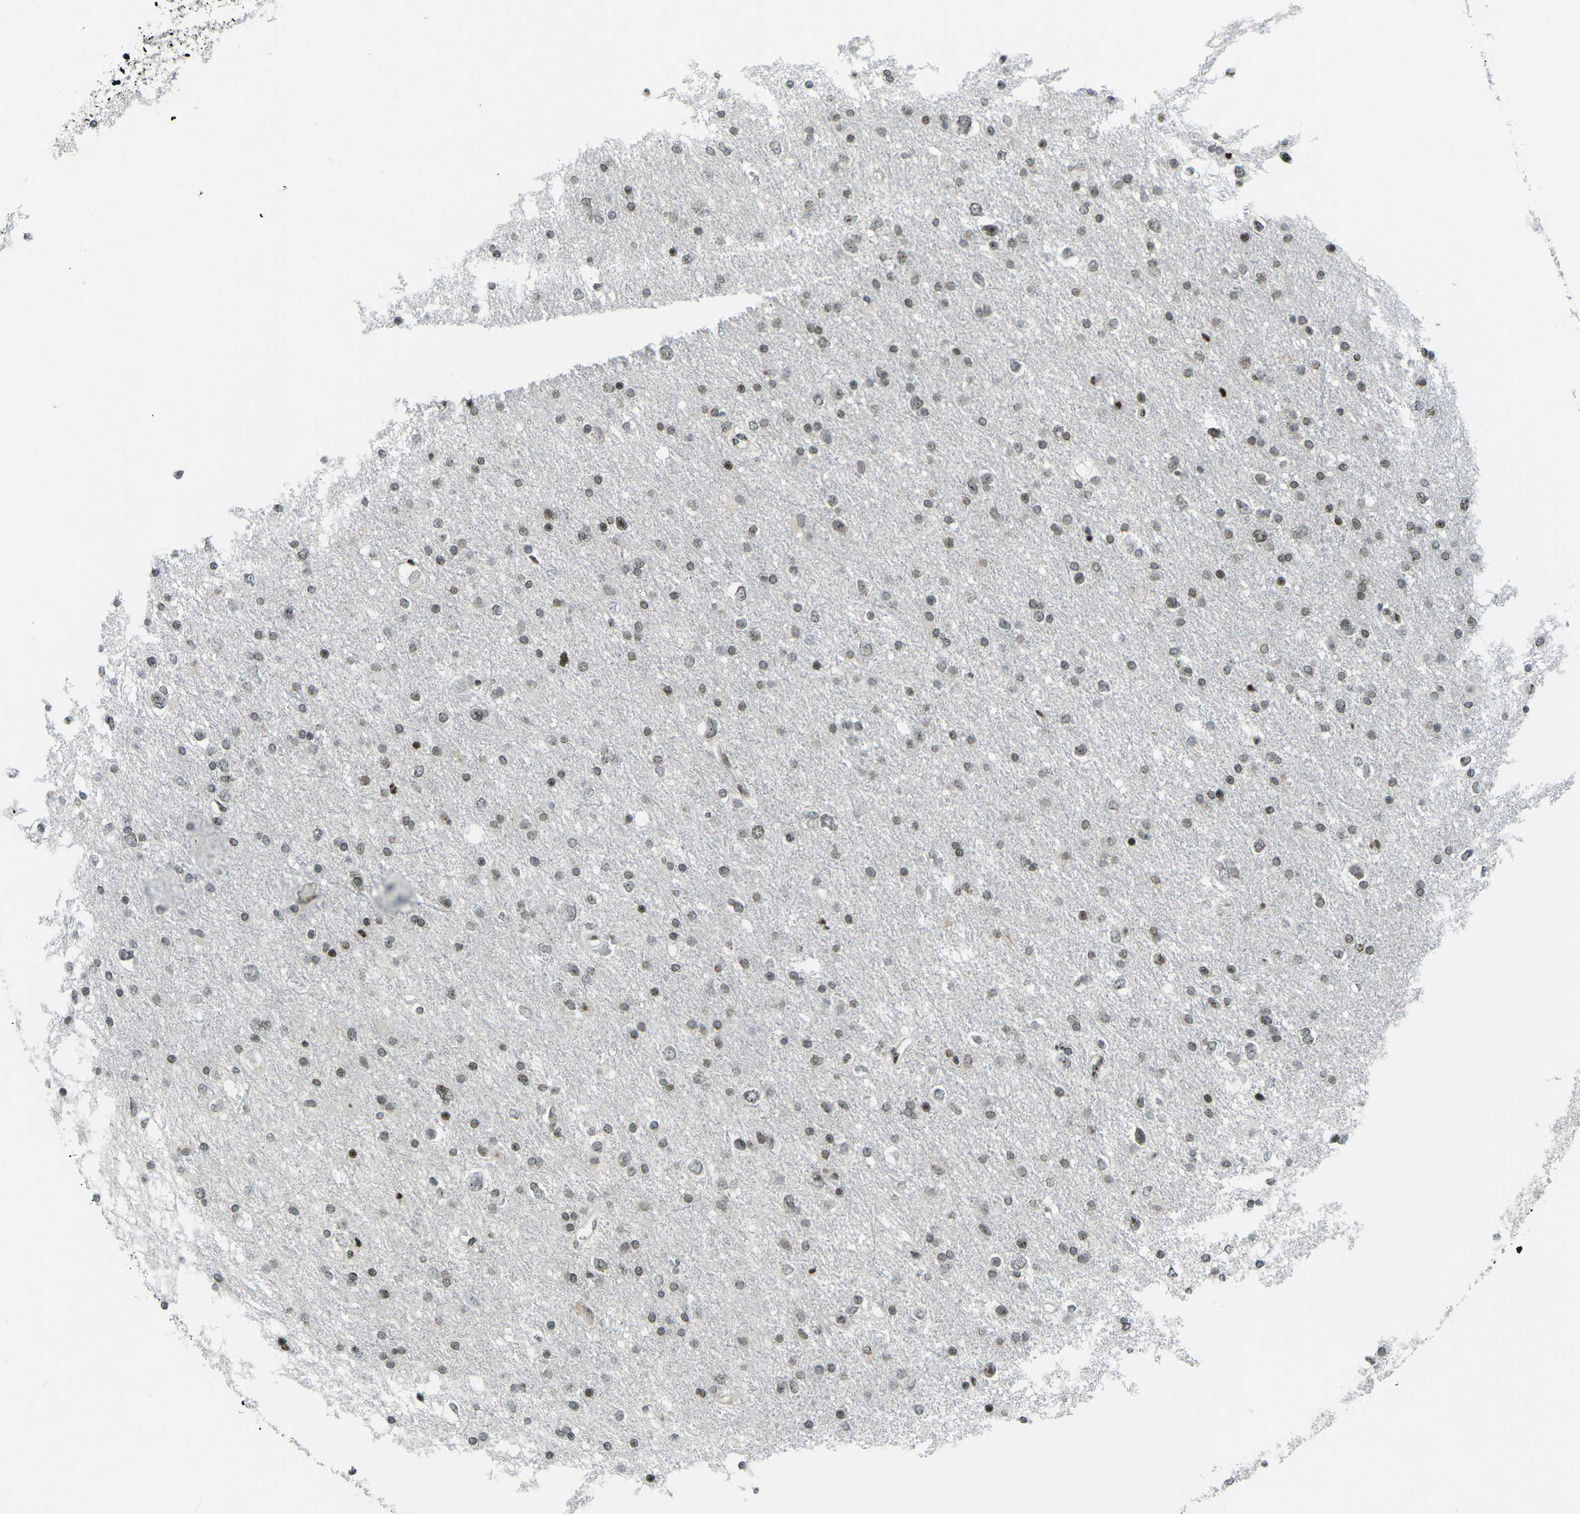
{"staining": {"intensity": "moderate", "quantity": "25%-75%", "location": "nuclear"}, "tissue": "glioma", "cell_type": "Tumor cells", "image_type": "cancer", "snomed": [{"axis": "morphology", "description": "Glioma, malignant, Low grade"}, {"axis": "topography", "description": "Brain"}], "caption": "Tumor cells reveal medium levels of moderate nuclear staining in about 25%-75% of cells in human glioma.", "gene": "EME1", "patient": {"sex": "female", "age": 37}}